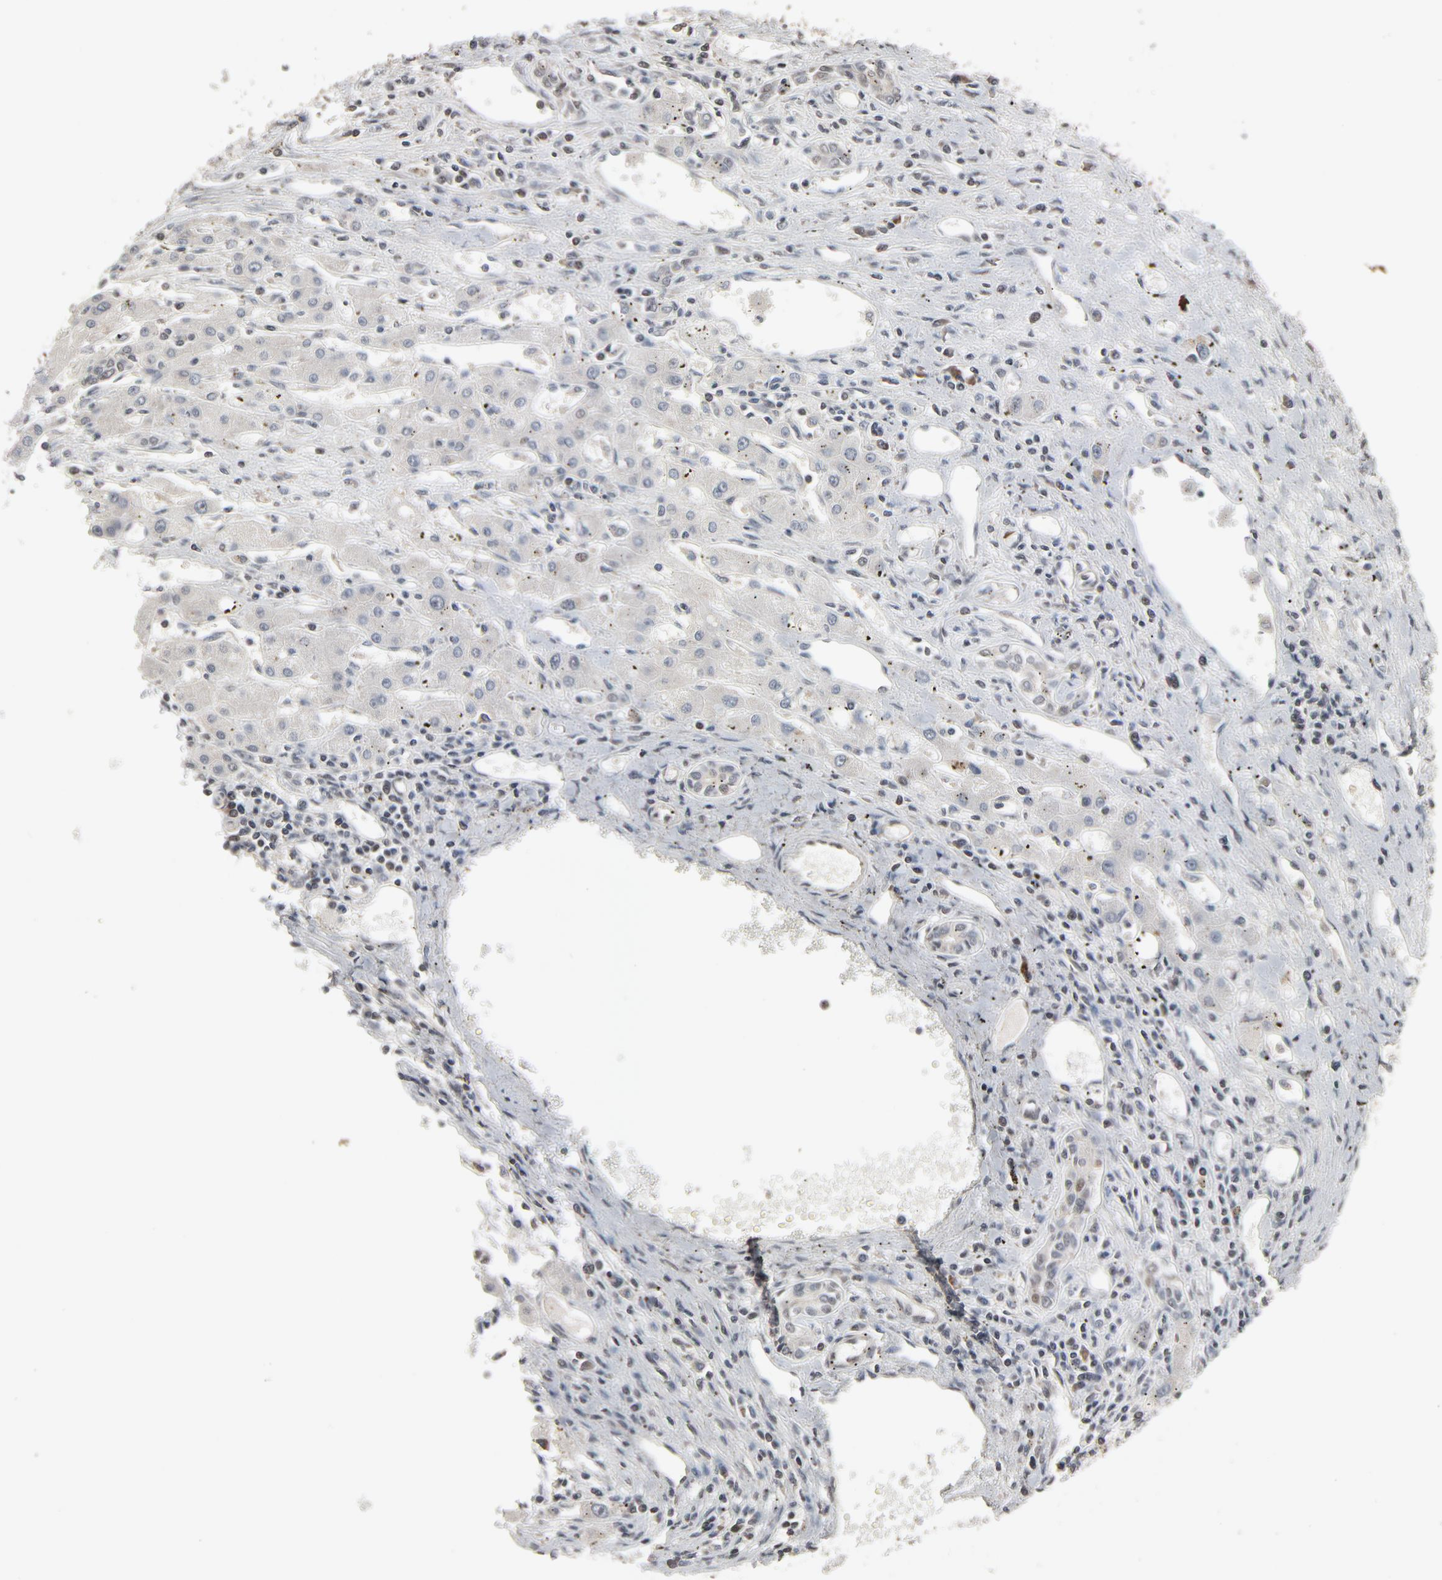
{"staining": {"intensity": "negative", "quantity": "none", "location": "none"}, "tissue": "liver cancer", "cell_type": "Tumor cells", "image_type": "cancer", "snomed": [{"axis": "morphology", "description": "Carcinoma, Hepatocellular, NOS"}, {"axis": "topography", "description": "Liver"}], "caption": "An immunohistochemistry (IHC) photomicrograph of liver cancer (hepatocellular carcinoma) is shown. There is no staining in tumor cells of liver cancer (hepatocellular carcinoma).", "gene": "POM121", "patient": {"sex": "male", "age": 72}}